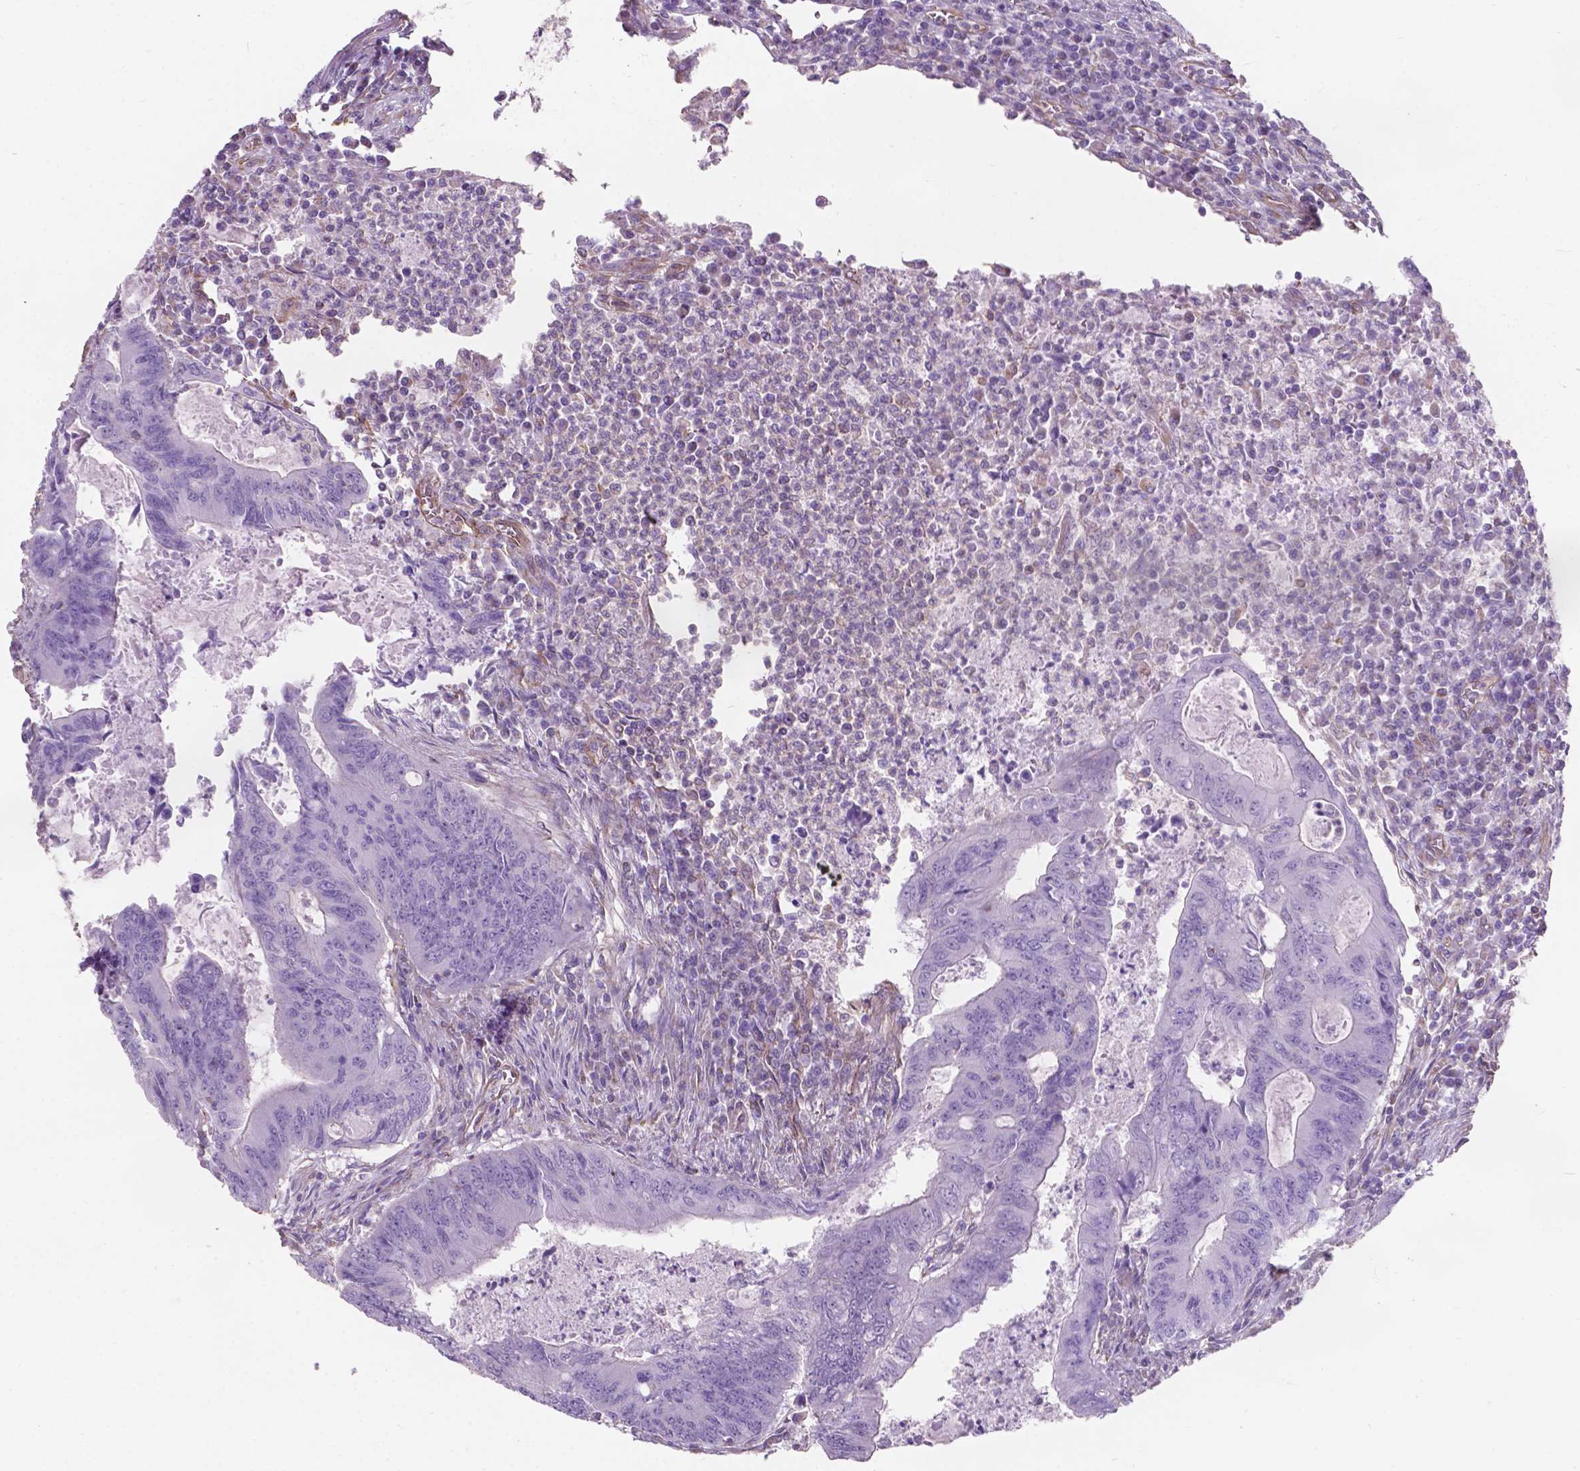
{"staining": {"intensity": "negative", "quantity": "none", "location": "none"}, "tissue": "colorectal cancer", "cell_type": "Tumor cells", "image_type": "cancer", "snomed": [{"axis": "morphology", "description": "Adenocarcinoma, NOS"}, {"axis": "topography", "description": "Colon"}], "caption": "Photomicrograph shows no significant protein staining in tumor cells of adenocarcinoma (colorectal).", "gene": "AMOT", "patient": {"sex": "male", "age": 67}}